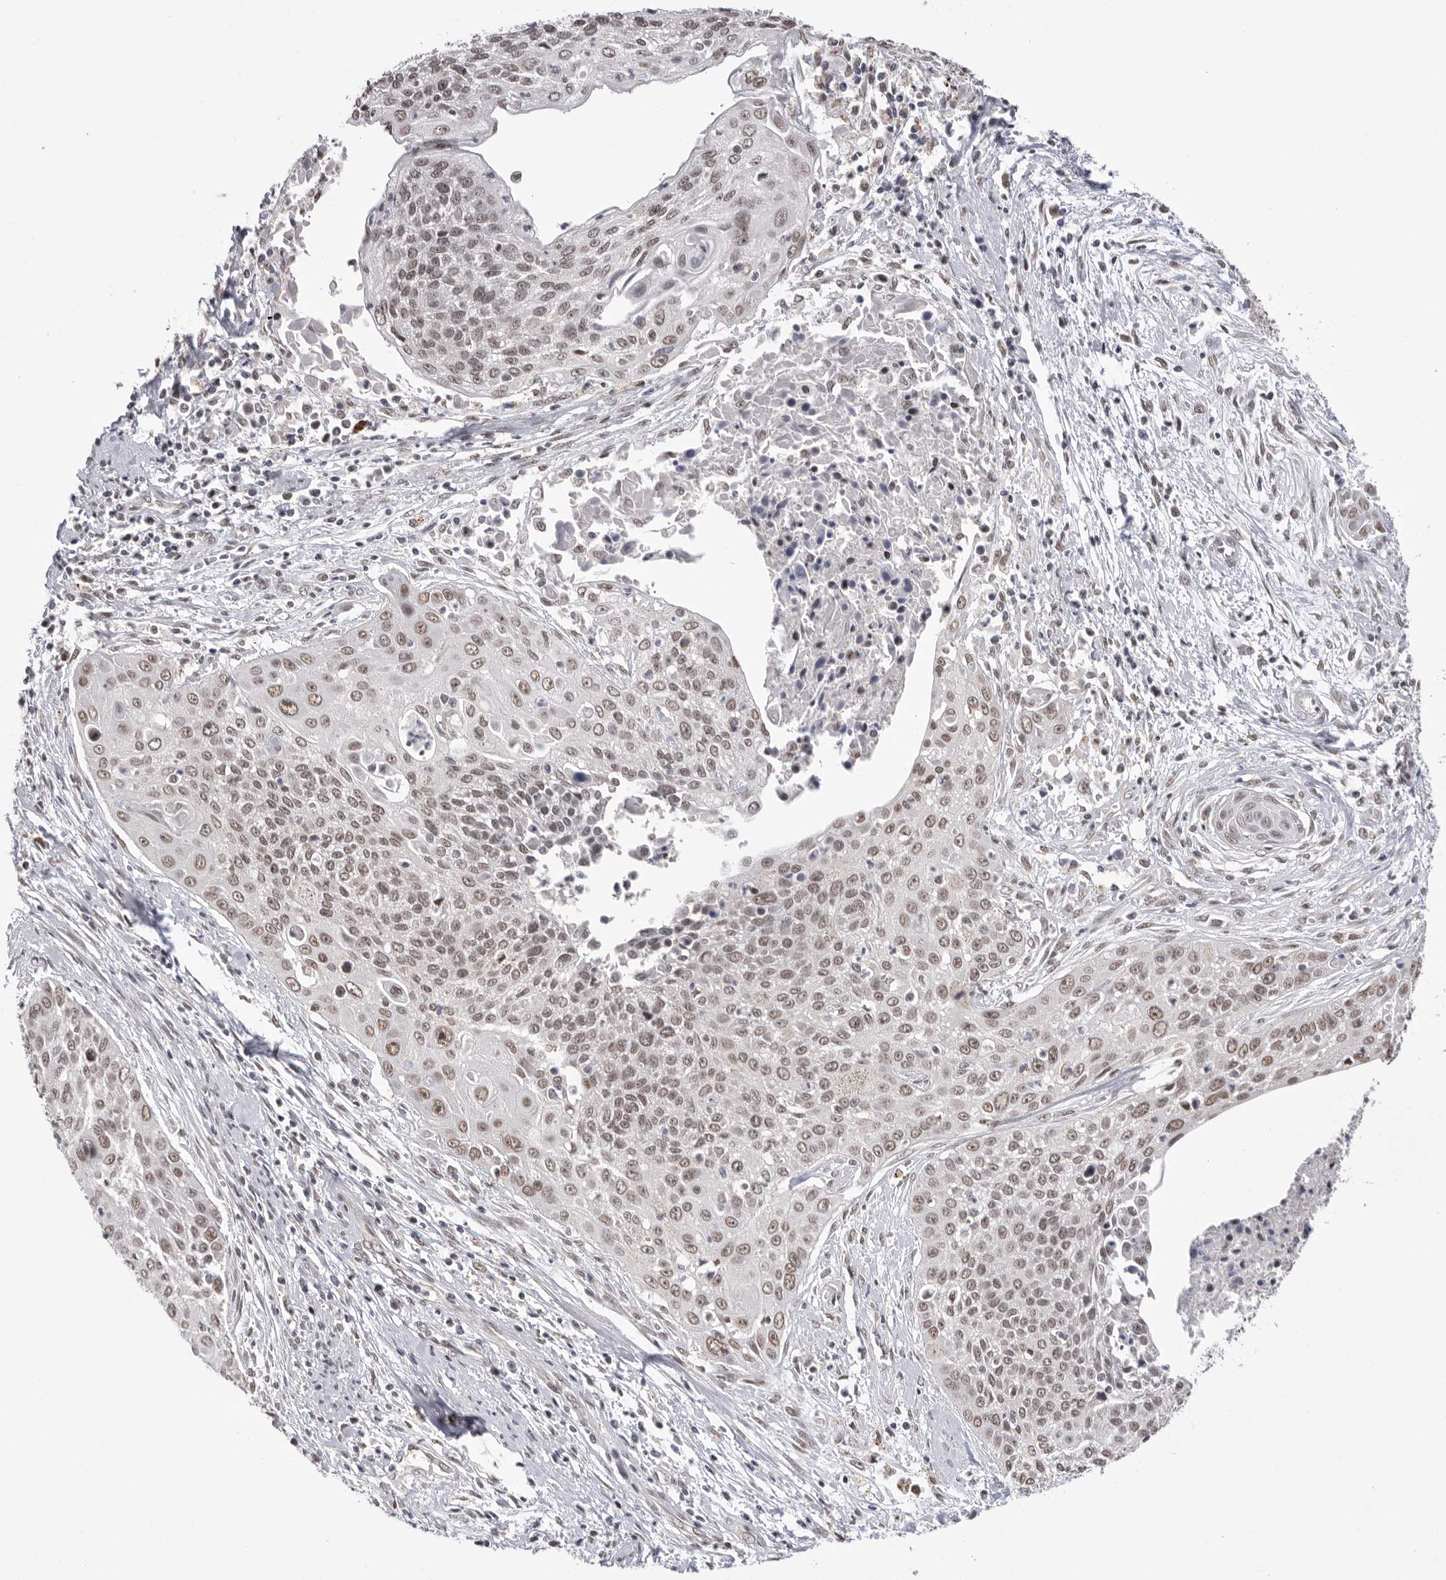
{"staining": {"intensity": "moderate", "quantity": ">75%", "location": "nuclear"}, "tissue": "cervical cancer", "cell_type": "Tumor cells", "image_type": "cancer", "snomed": [{"axis": "morphology", "description": "Squamous cell carcinoma, NOS"}, {"axis": "topography", "description": "Cervix"}], "caption": "This image reveals IHC staining of human squamous cell carcinoma (cervical), with medium moderate nuclear expression in about >75% of tumor cells.", "gene": "BCLAF3", "patient": {"sex": "female", "age": 55}}